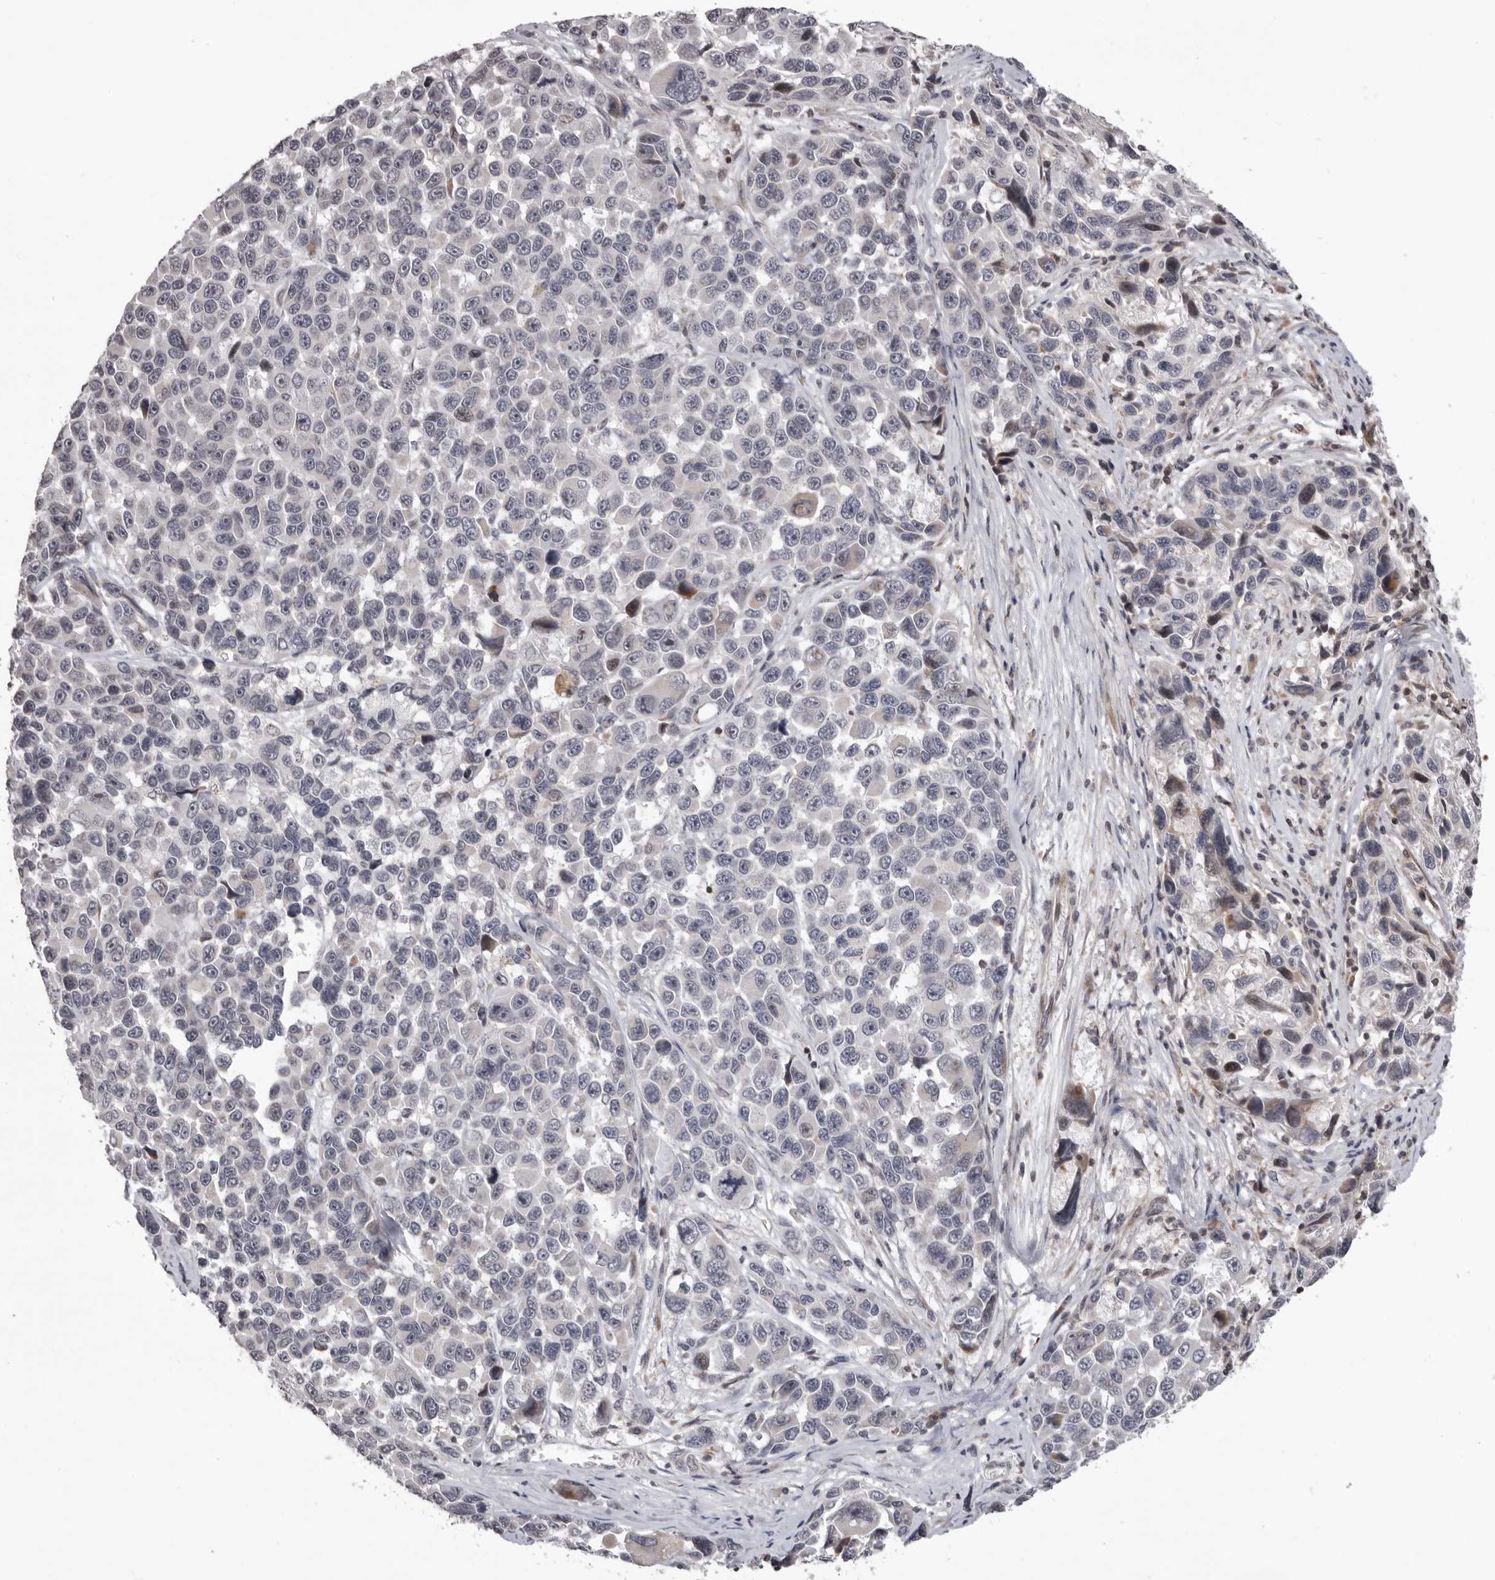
{"staining": {"intensity": "moderate", "quantity": "<25%", "location": "cytoplasmic/membranous"}, "tissue": "melanoma", "cell_type": "Tumor cells", "image_type": "cancer", "snomed": [{"axis": "morphology", "description": "Malignant melanoma, NOS"}, {"axis": "topography", "description": "Skin"}], "caption": "Human melanoma stained with a brown dye demonstrates moderate cytoplasmic/membranous positive expression in about <25% of tumor cells.", "gene": "AZIN1", "patient": {"sex": "male", "age": 53}}